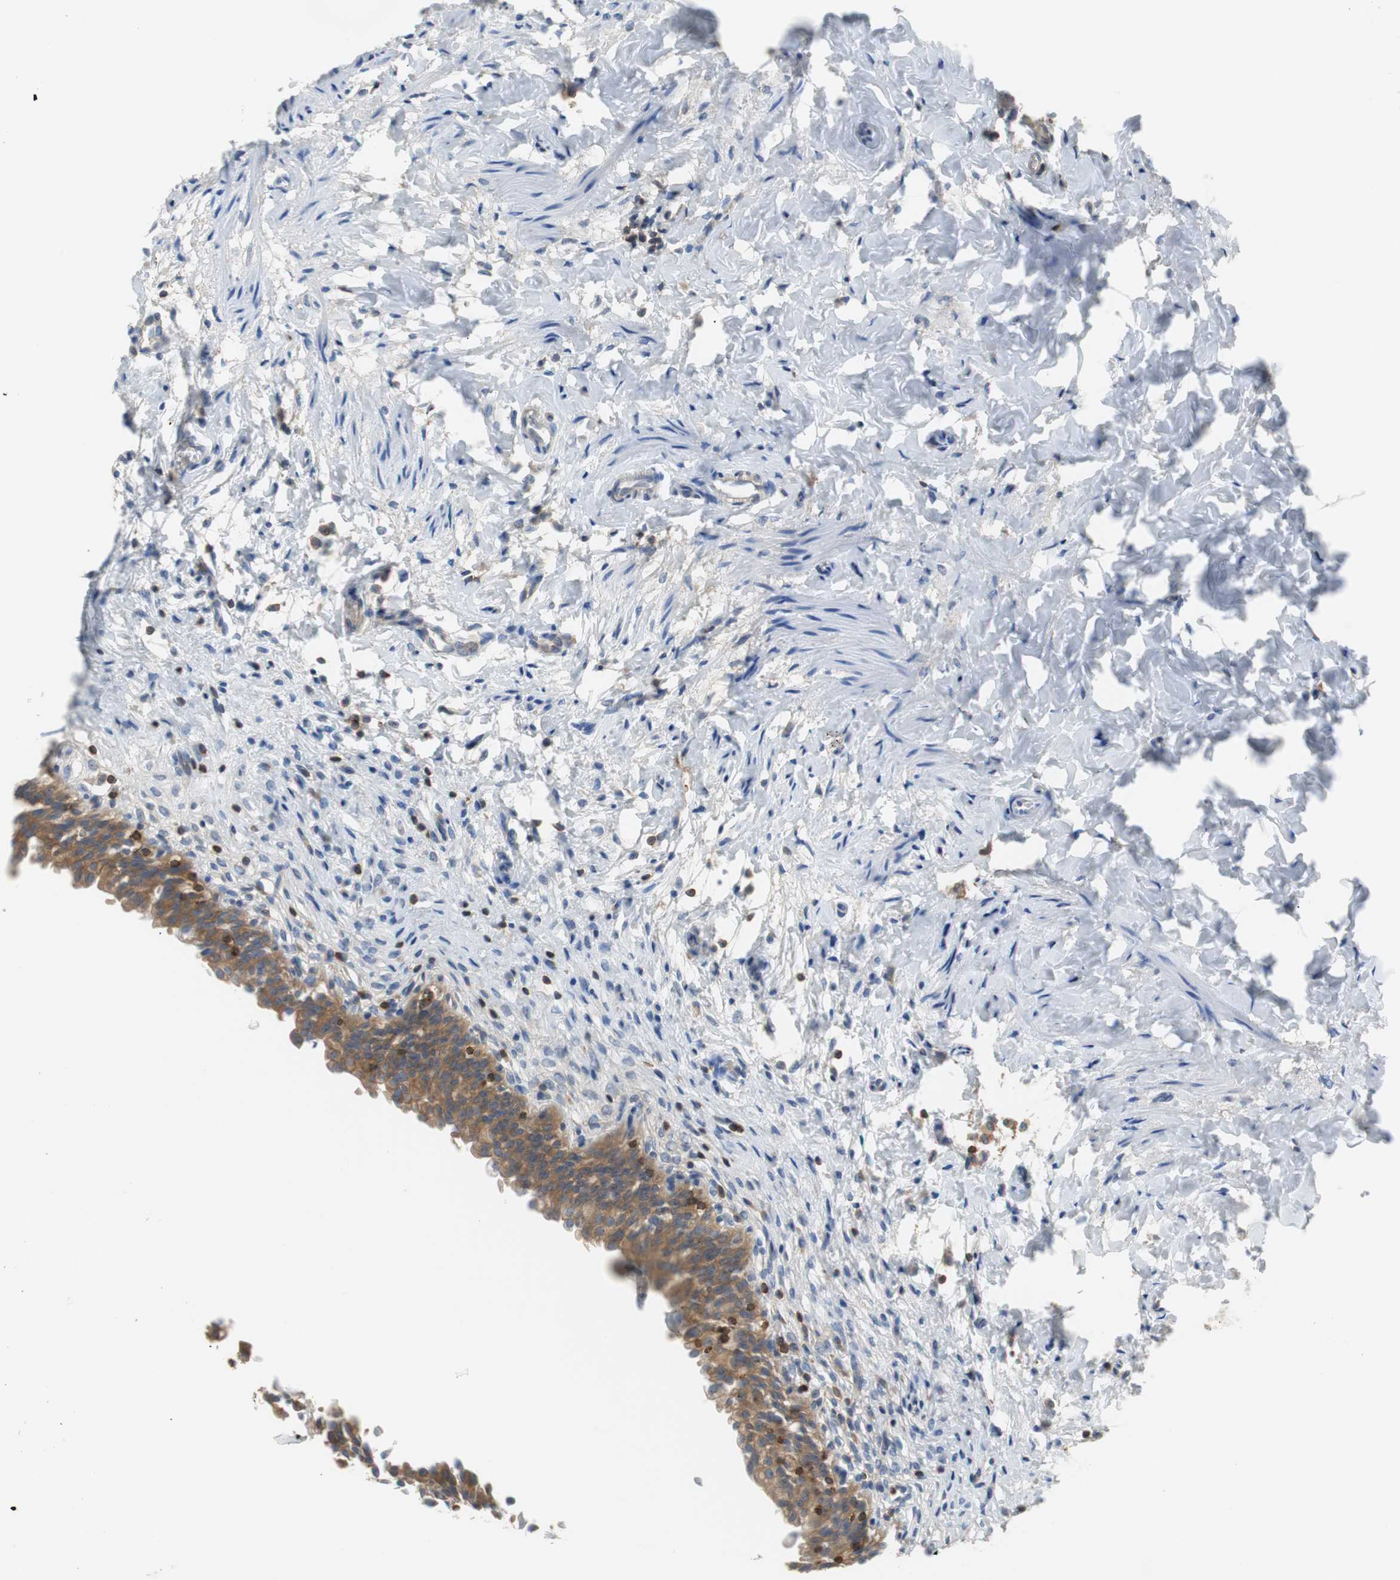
{"staining": {"intensity": "strong", "quantity": ">75%", "location": "cytoplasmic/membranous"}, "tissue": "urinary bladder", "cell_type": "Urothelial cells", "image_type": "normal", "snomed": [{"axis": "morphology", "description": "Normal tissue, NOS"}, {"axis": "morphology", "description": "Inflammation, NOS"}, {"axis": "topography", "description": "Urinary bladder"}], "caption": "High-magnification brightfield microscopy of normal urinary bladder stained with DAB (brown) and counterstained with hematoxylin (blue). urothelial cells exhibit strong cytoplasmic/membranous expression is present in about>75% of cells. The staining is performed using DAB brown chromogen to label protein expression. The nuclei are counter-stained blue using hematoxylin.", "gene": "TSC22D4", "patient": {"sex": "female", "age": 80}}